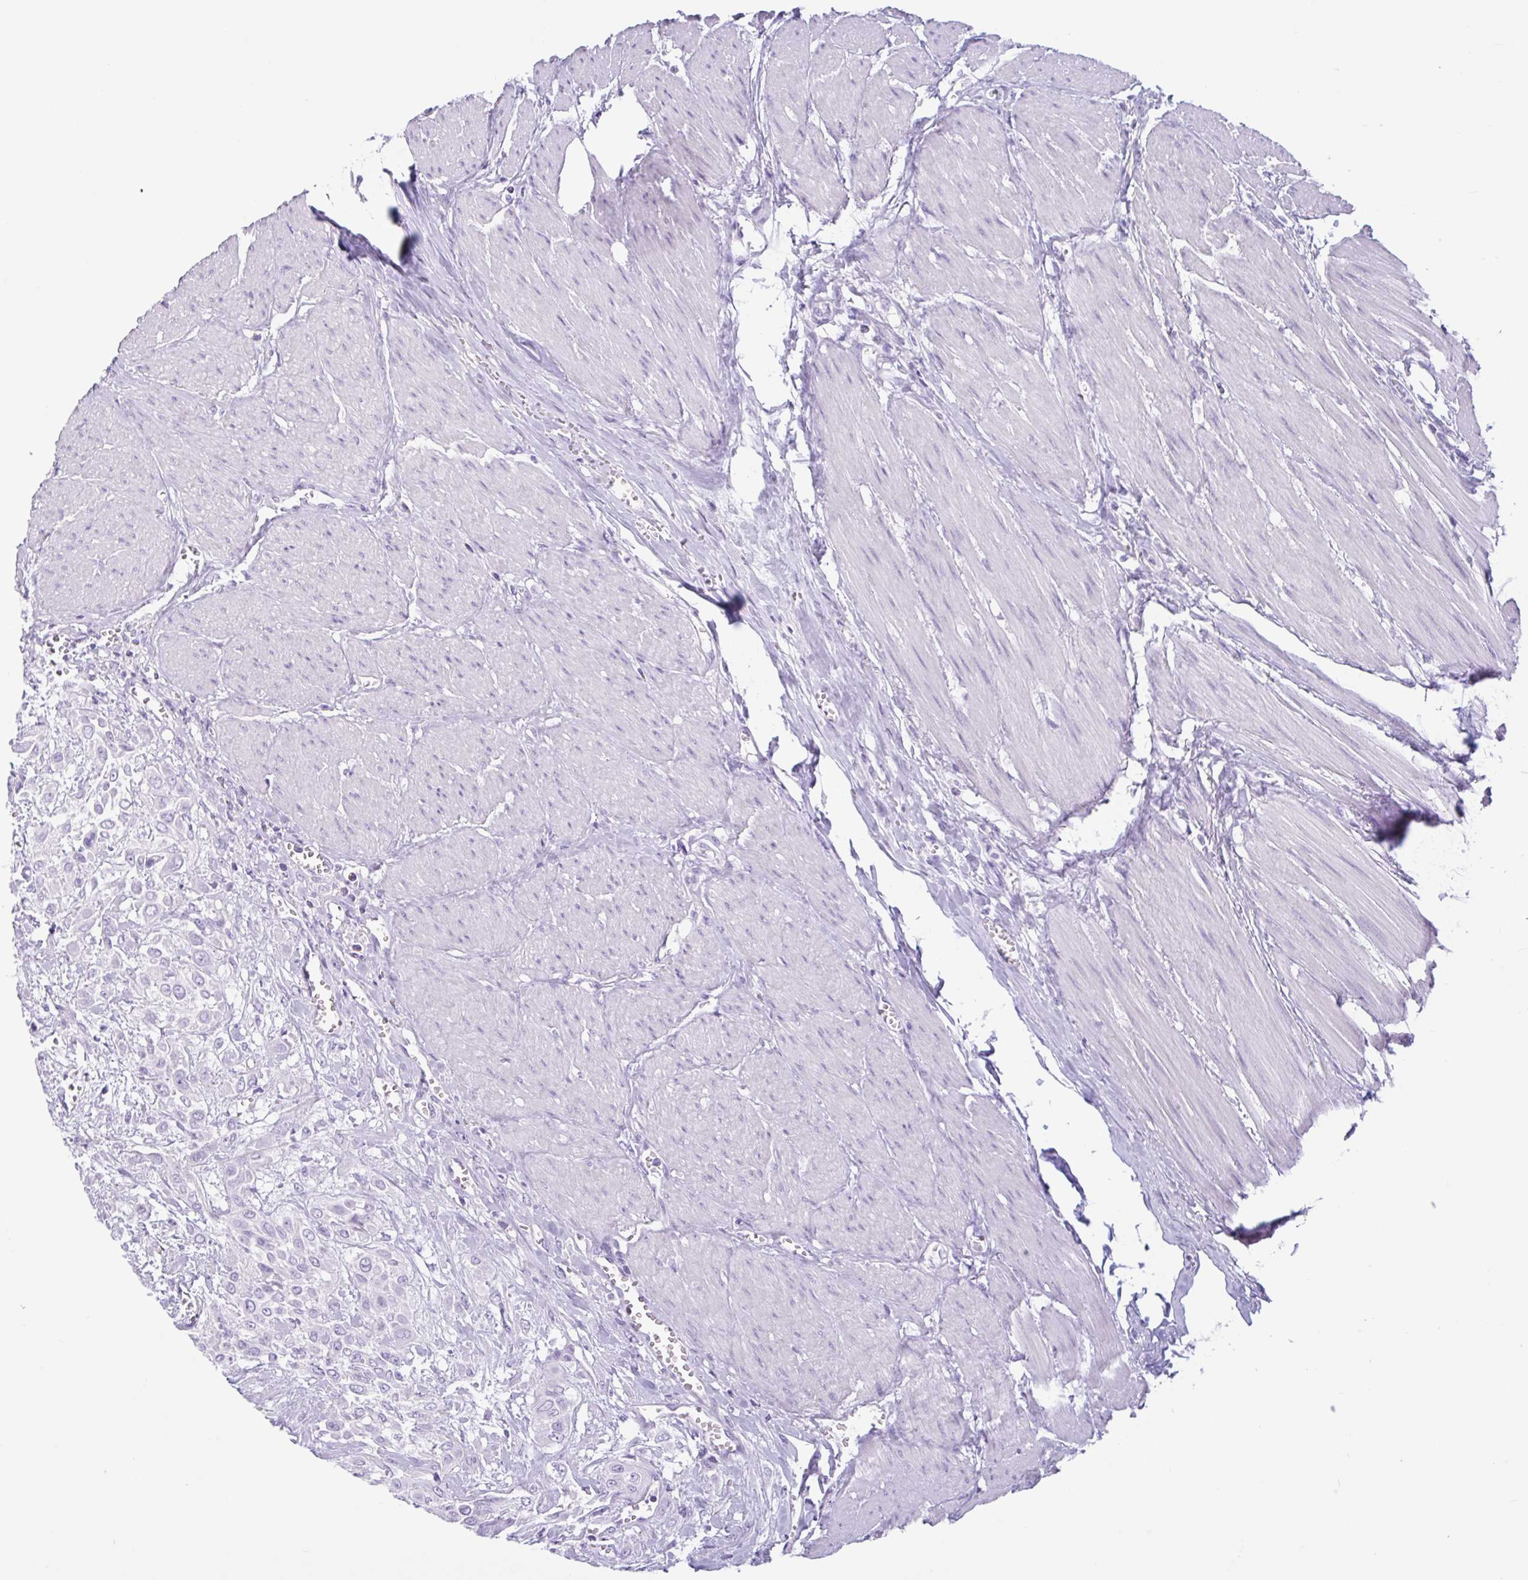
{"staining": {"intensity": "negative", "quantity": "none", "location": "none"}, "tissue": "urothelial cancer", "cell_type": "Tumor cells", "image_type": "cancer", "snomed": [{"axis": "morphology", "description": "Urothelial carcinoma, High grade"}, {"axis": "topography", "description": "Urinary bladder"}], "caption": "The histopathology image reveals no significant staining in tumor cells of urothelial cancer.", "gene": "CTSE", "patient": {"sex": "male", "age": 57}}